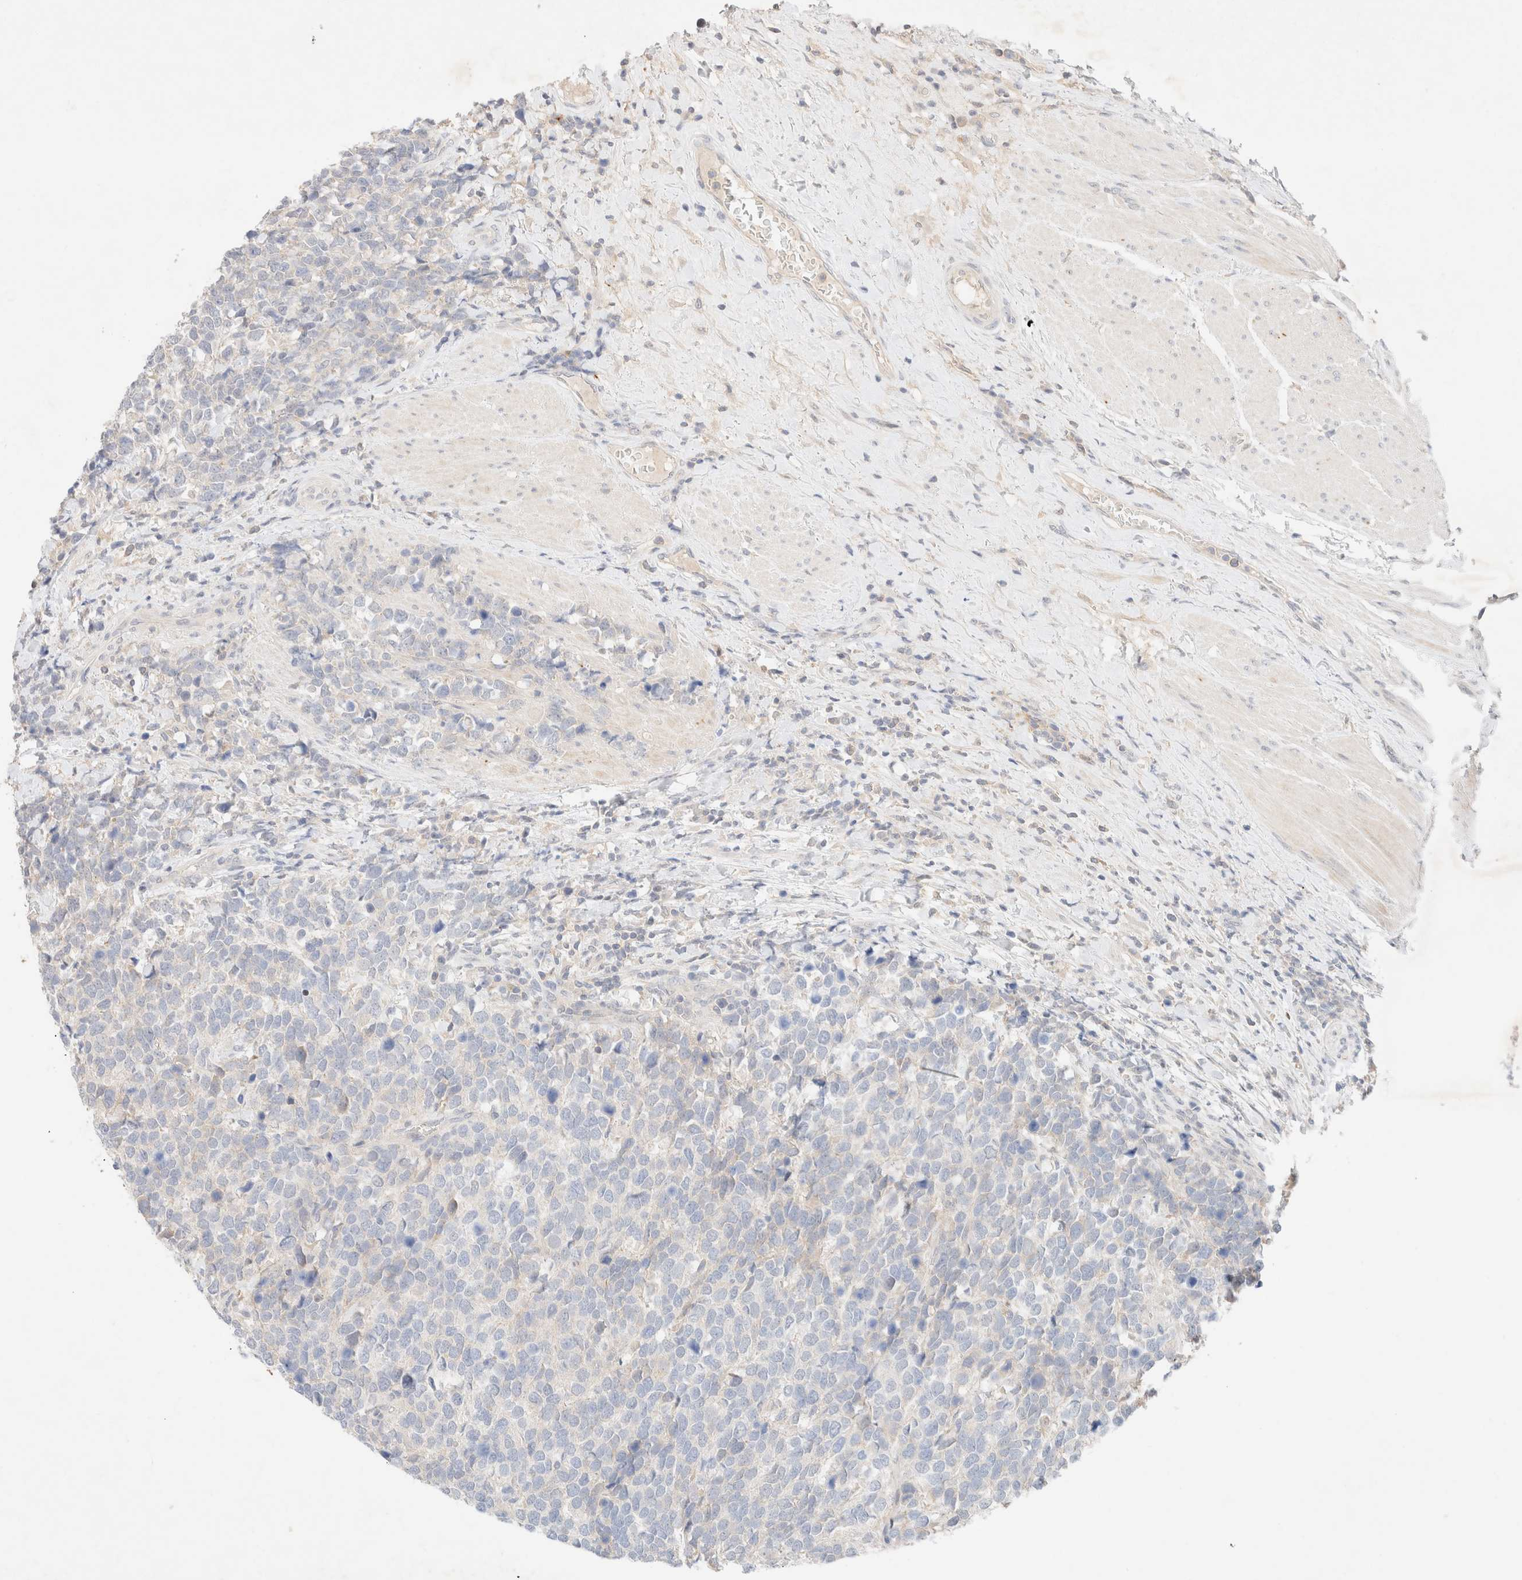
{"staining": {"intensity": "negative", "quantity": "none", "location": "none"}, "tissue": "urothelial cancer", "cell_type": "Tumor cells", "image_type": "cancer", "snomed": [{"axis": "morphology", "description": "Urothelial carcinoma, High grade"}, {"axis": "topography", "description": "Urinary bladder"}], "caption": "Tumor cells are negative for brown protein staining in high-grade urothelial carcinoma.", "gene": "SGSM2", "patient": {"sex": "female", "age": 82}}